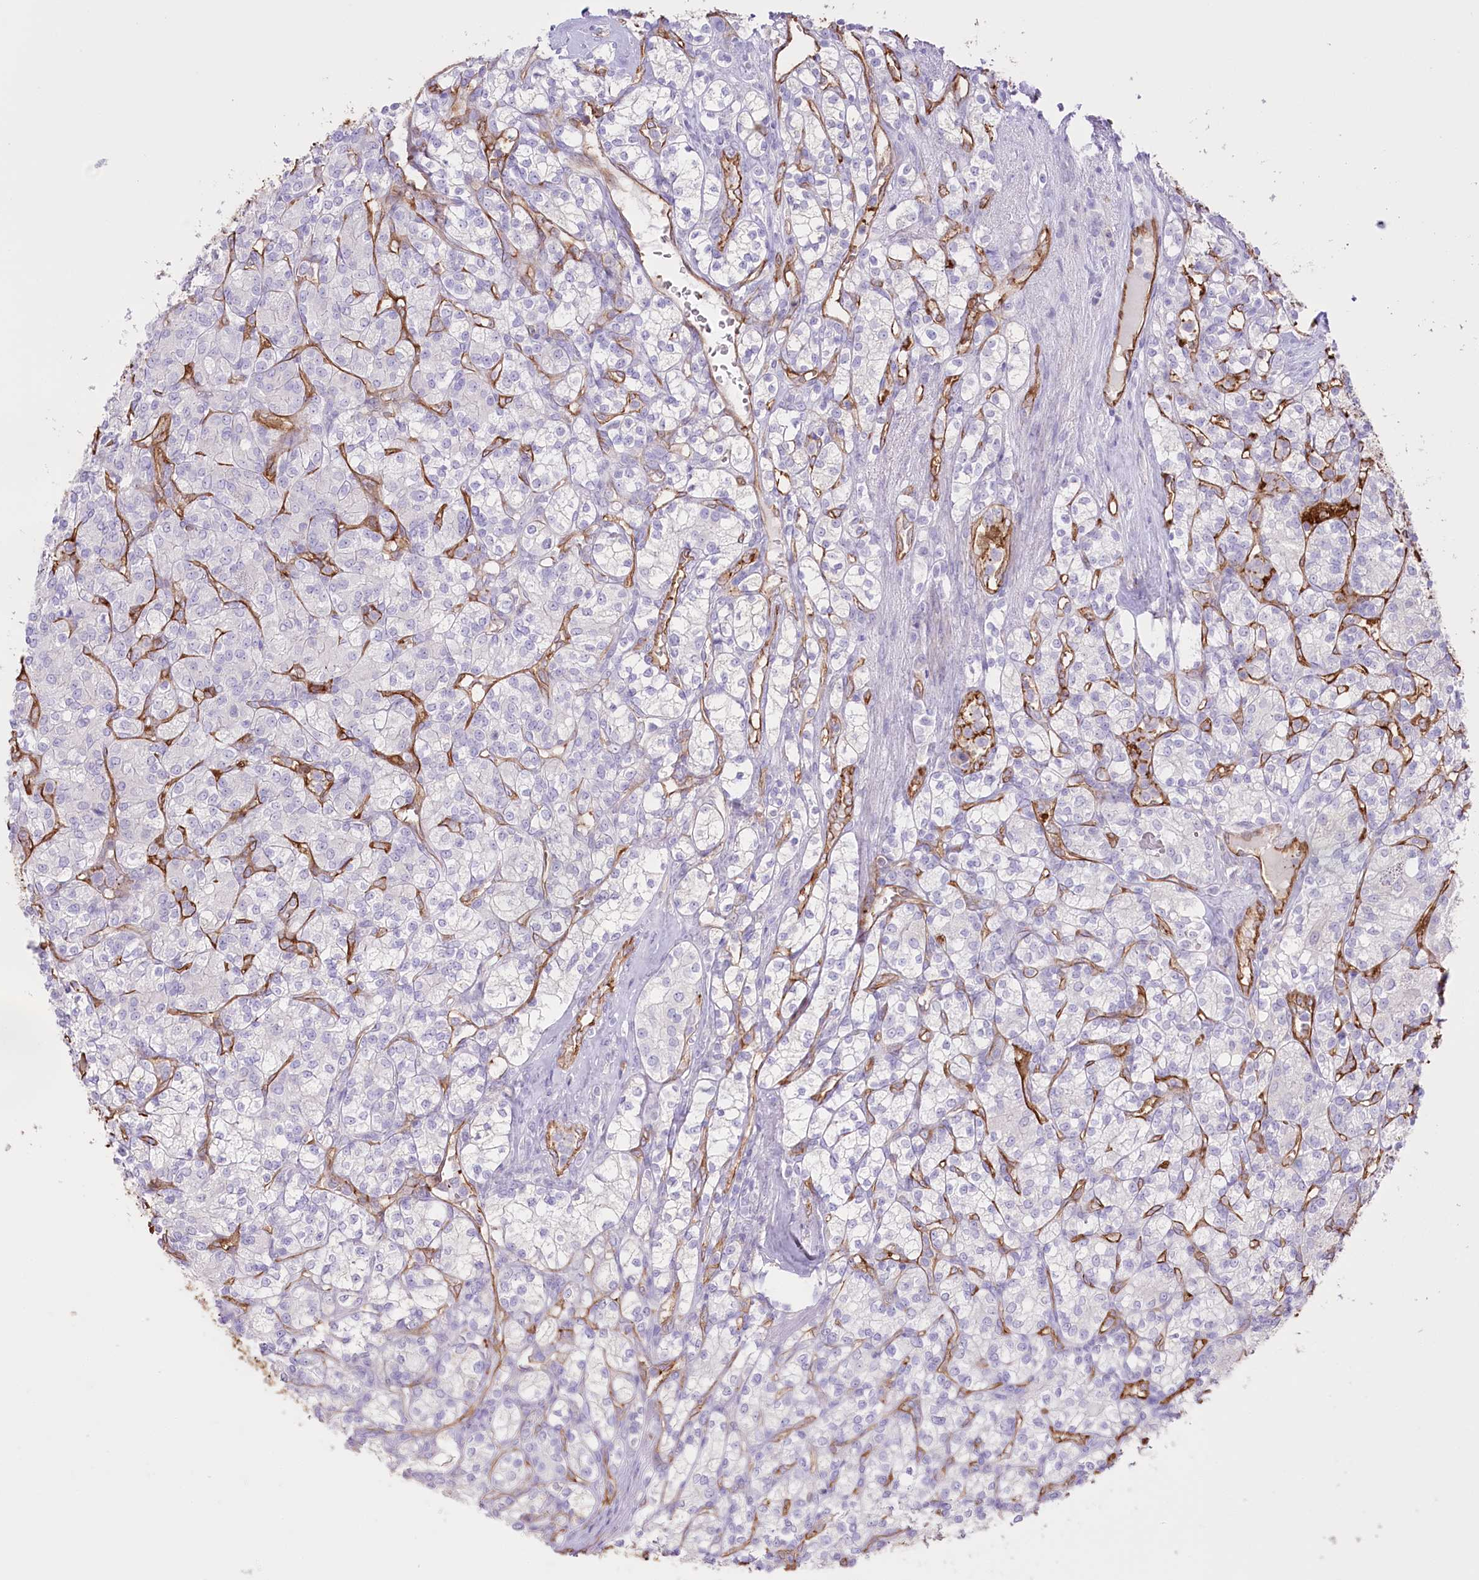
{"staining": {"intensity": "negative", "quantity": "none", "location": "none"}, "tissue": "renal cancer", "cell_type": "Tumor cells", "image_type": "cancer", "snomed": [{"axis": "morphology", "description": "Adenocarcinoma, NOS"}, {"axis": "topography", "description": "Kidney"}], "caption": "The image reveals no staining of tumor cells in renal cancer (adenocarcinoma).", "gene": "SLC39A10", "patient": {"sex": "male", "age": 77}}